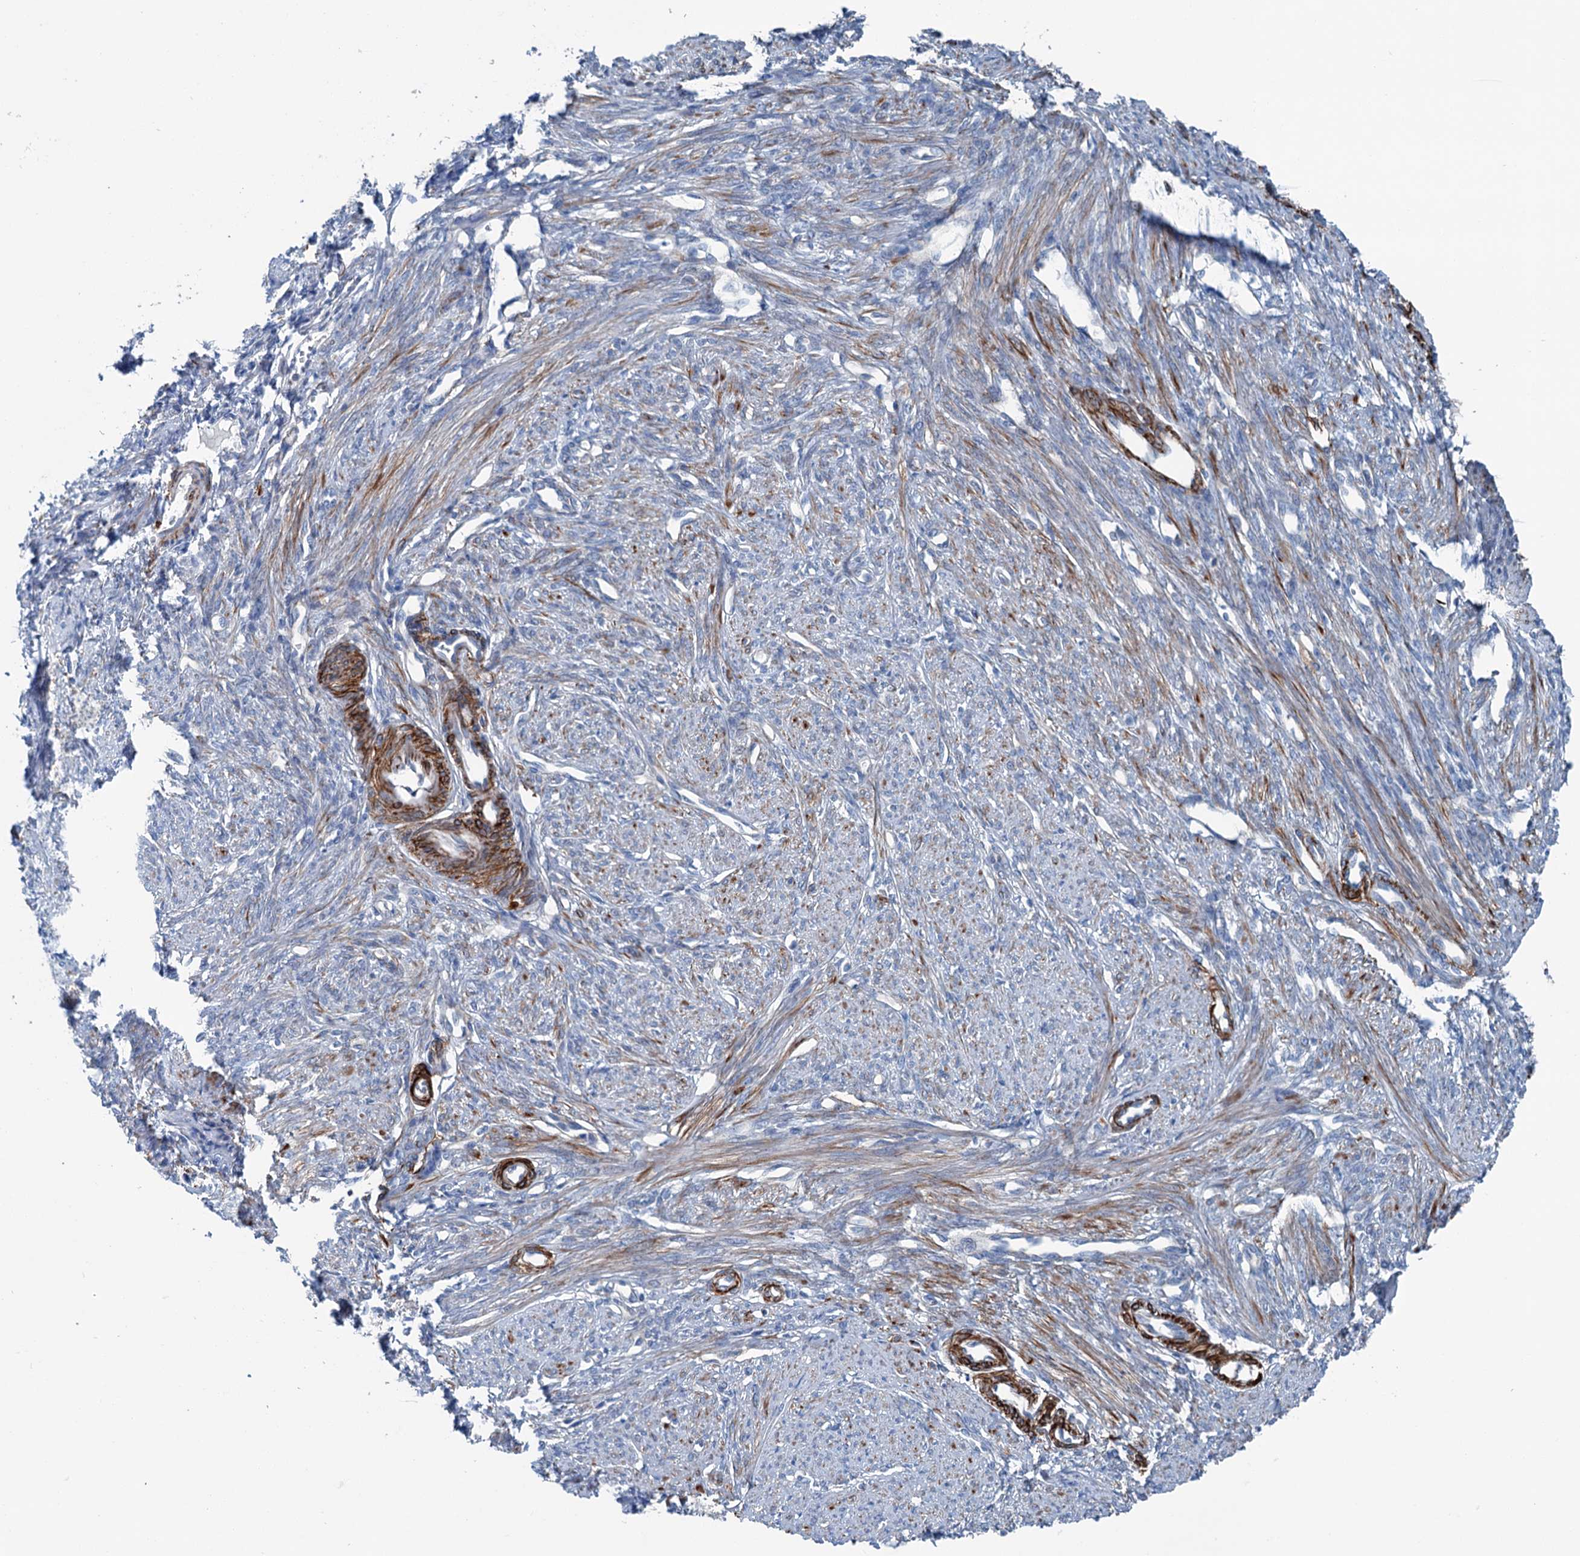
{"staining": {"intensity": "strong", "quantity": "25%-75%", "location": "cytoplasmic/membranous"}, "tissue": "smooth muscle", "cell_type": "Smooth muscle cells", "image_type": "normal", "snomed": [{"axis": "morphology", "description": "Normal tissue, NOS"}, {"axis": "topography", "description": "Smooth muscle"}, {"axis": "topography", "description": "Uterus"}], "caption": "Protein analysis of unremarkable smooth muscle reveals strong cytoplasmic/membranous positivity in about 25%-75% of smooth muscle cells. (IHC, brightfield microscopy, high magnification).", "gene": "CALCOCO1", "patient": {"sex": "female", "age": 59}}